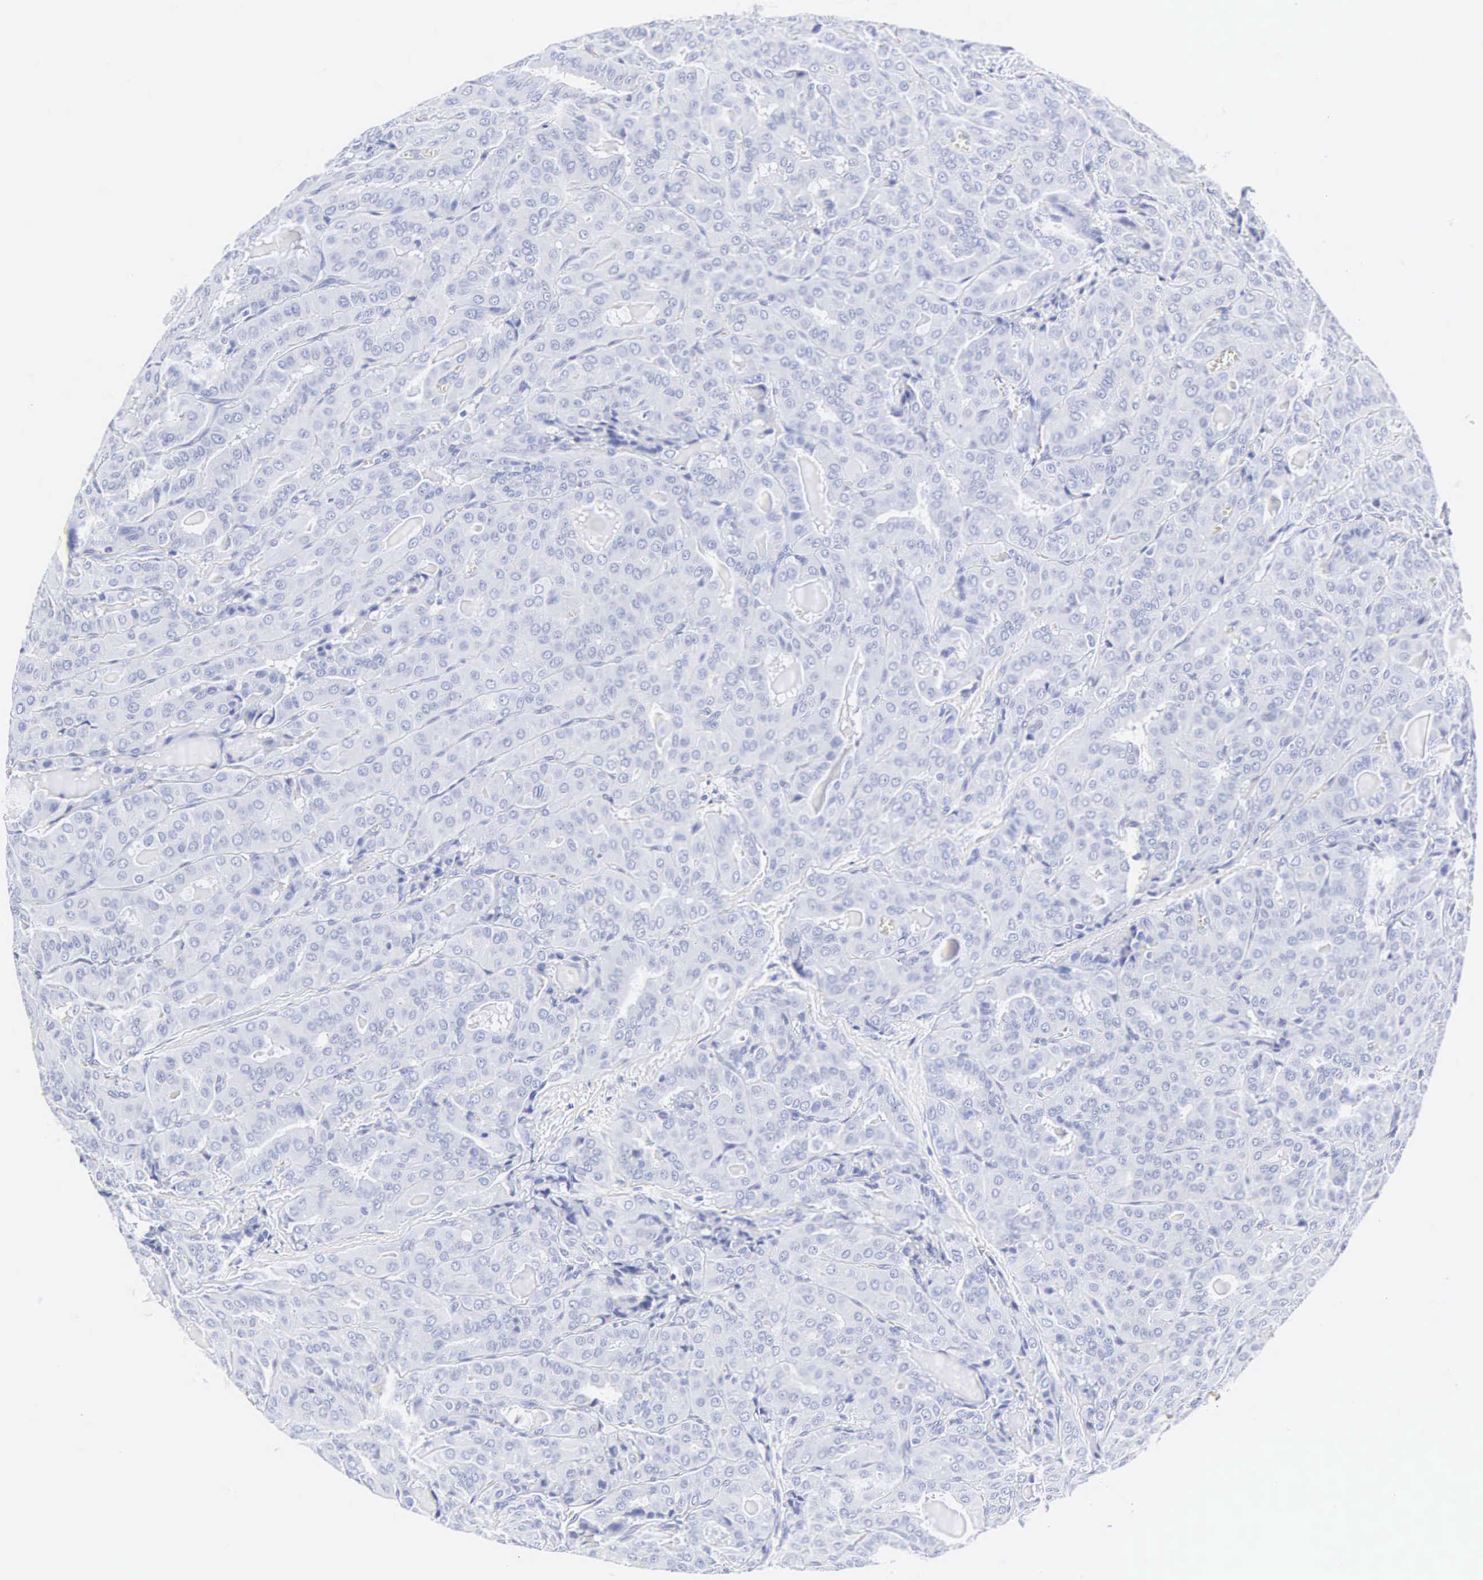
{"staining": {"intensity": "negative", "quantity": "none", "location": "none"}, "tissue": "thyroid cancer", "cell_type": "Tumor cells", "image_type": "cancer", "snomed": [{"axis": "morphology", "description": "Papillary adenocarcinoma, NOS"}, {"axis": "topography", "description": "Thyroid gland"}], "caption": "Immunohistochemistry (IHC) histopathology image of human thyroid cancer stained for a protein (brown), which displays no expression in tumor cells.", "gene": "INS", "patient": {"sex": "female", "age": 71}}